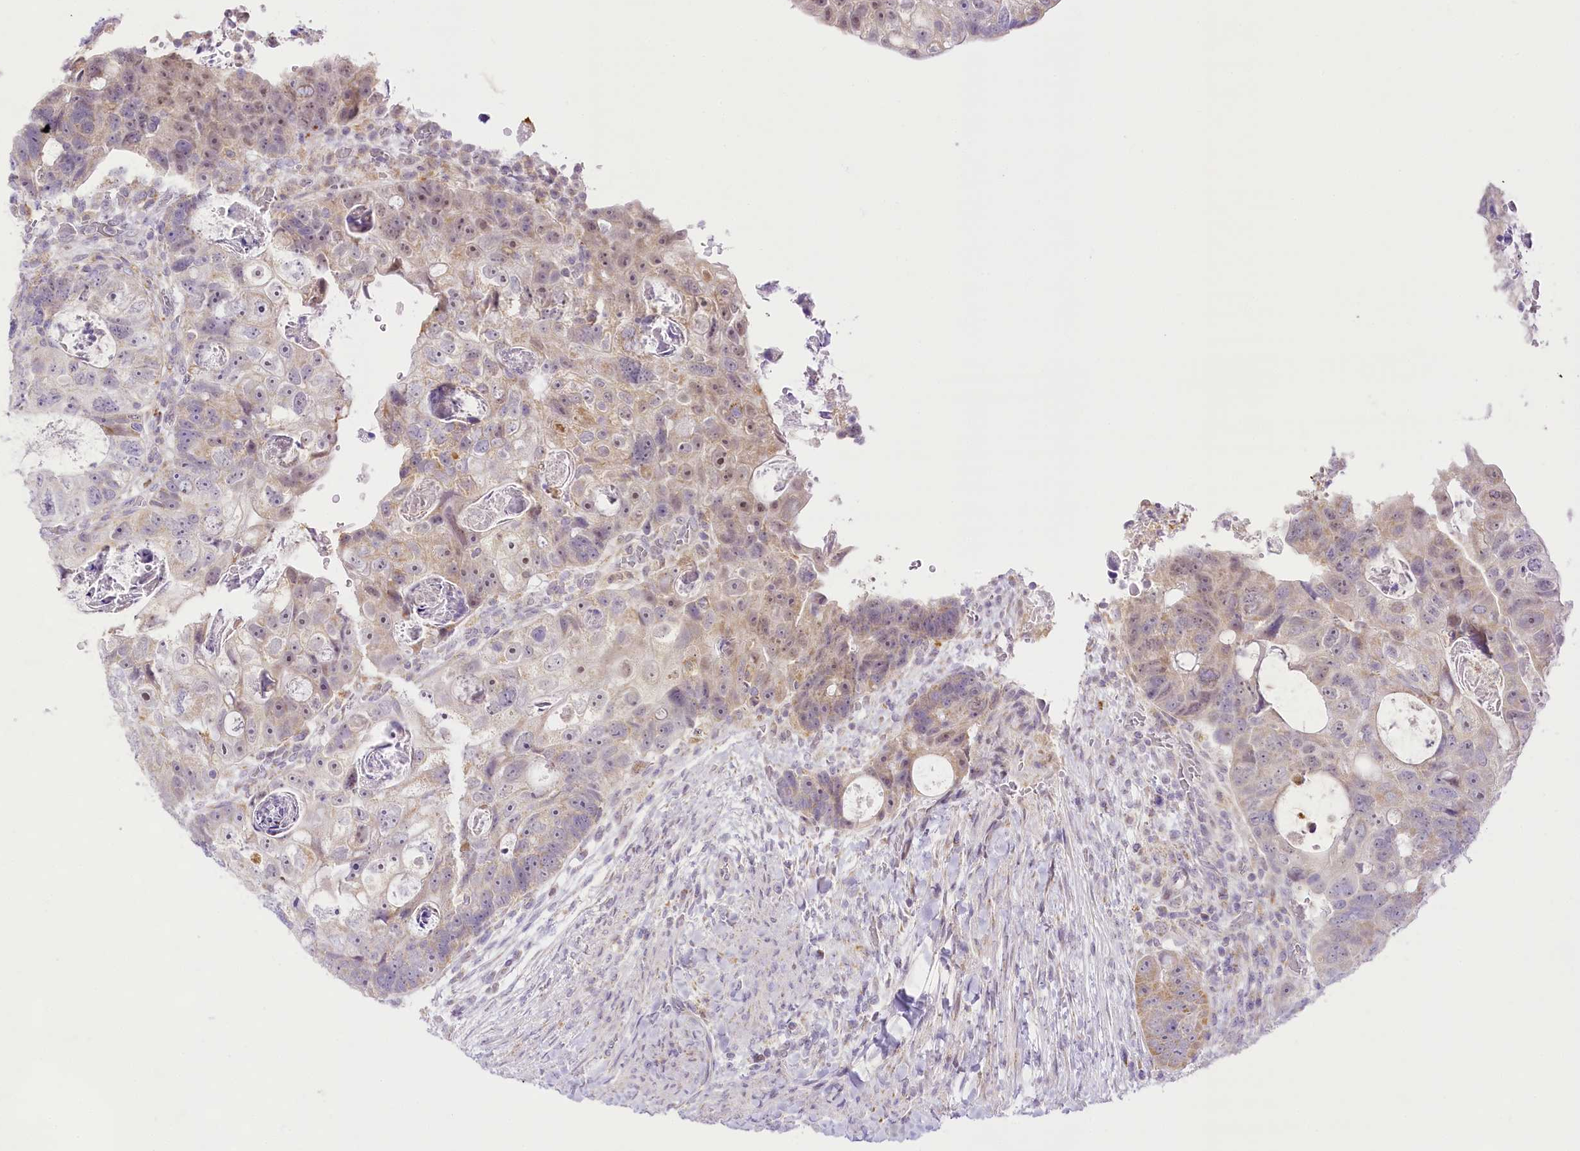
{"staining": {"intensity": "weak", "quantity": "<25%", "location": "cytoplasmic/membranous"}, "tissue": "colorectal cancer", "cell_type": "Tumor cells", "image_type": "cancer", "snomed": [{"axis": "morphology", "description": "Adenocarcinoma, NOS"}, {"axis": "topography", "description": "Rectum"}], "caption": "Protein analysis of colorectal adenocarcinoma shows no significant staining in tumor cells.", "gene": "CCDC30", "patient": {"sex": "male", "age": 59}}